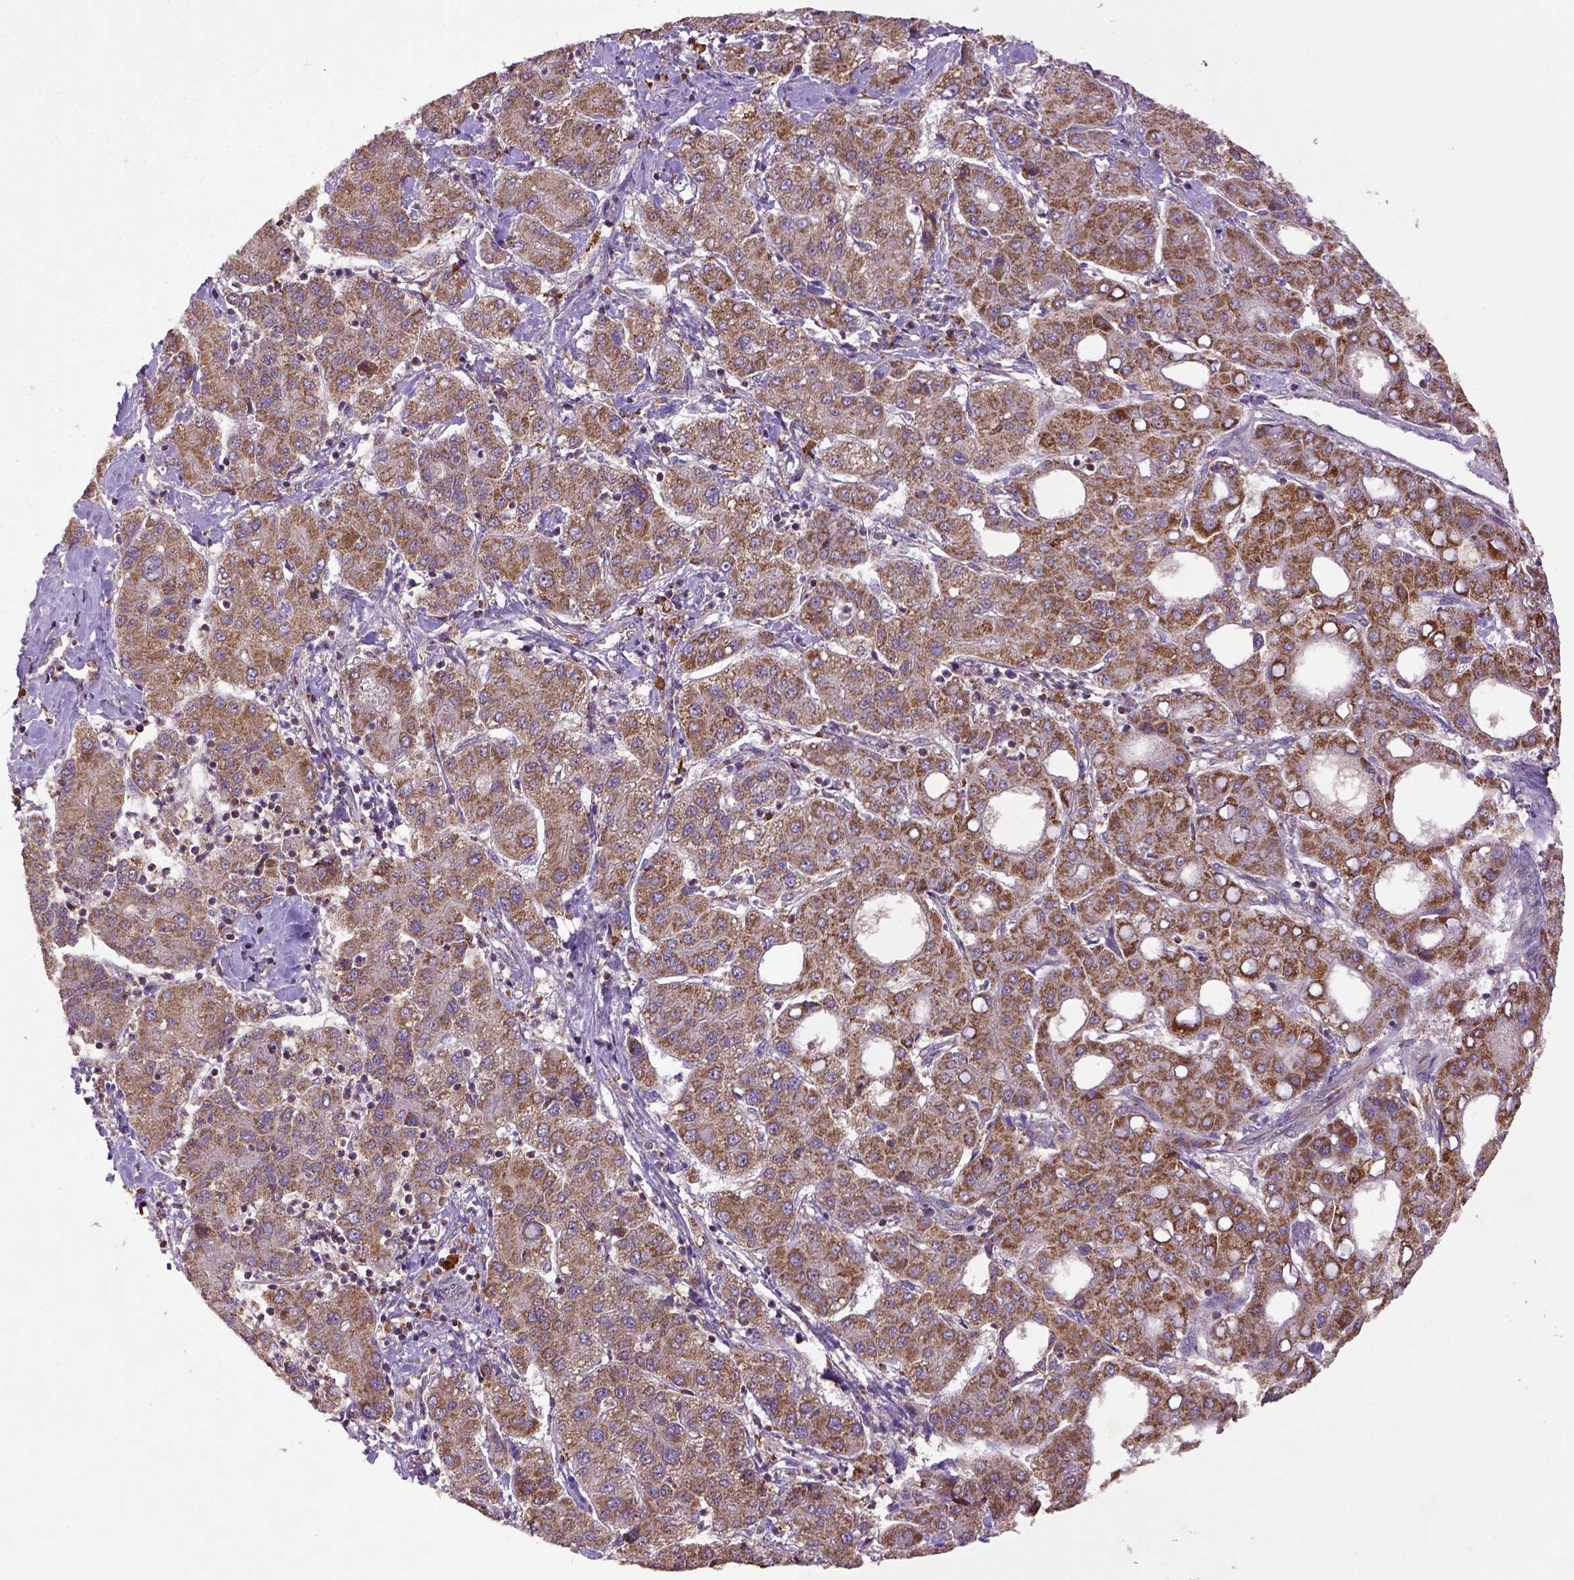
{"staining": {"intensity": "moderate", "quantity": ">75%", "location": "cytoplasmic/membranous"}, "tissue": "liver cancer", "cell_type": "Tumor cells", "image_type": "cancer", "snomed": [{"axis": "morphology", "description": "Carcinoma, Hepatocellular, NOS"}, {"axis": "topography", "description": "Liver"}], "caption": "This is a histology image of immunohistochemistry (IHC) staining of hepatocellular carcinoma (liver), which shows moderate expression in the cytoplasmic/membranous of tumor cells.", "gene": "MT-CO1", "patient": {"sex": "male", "age": 65}}